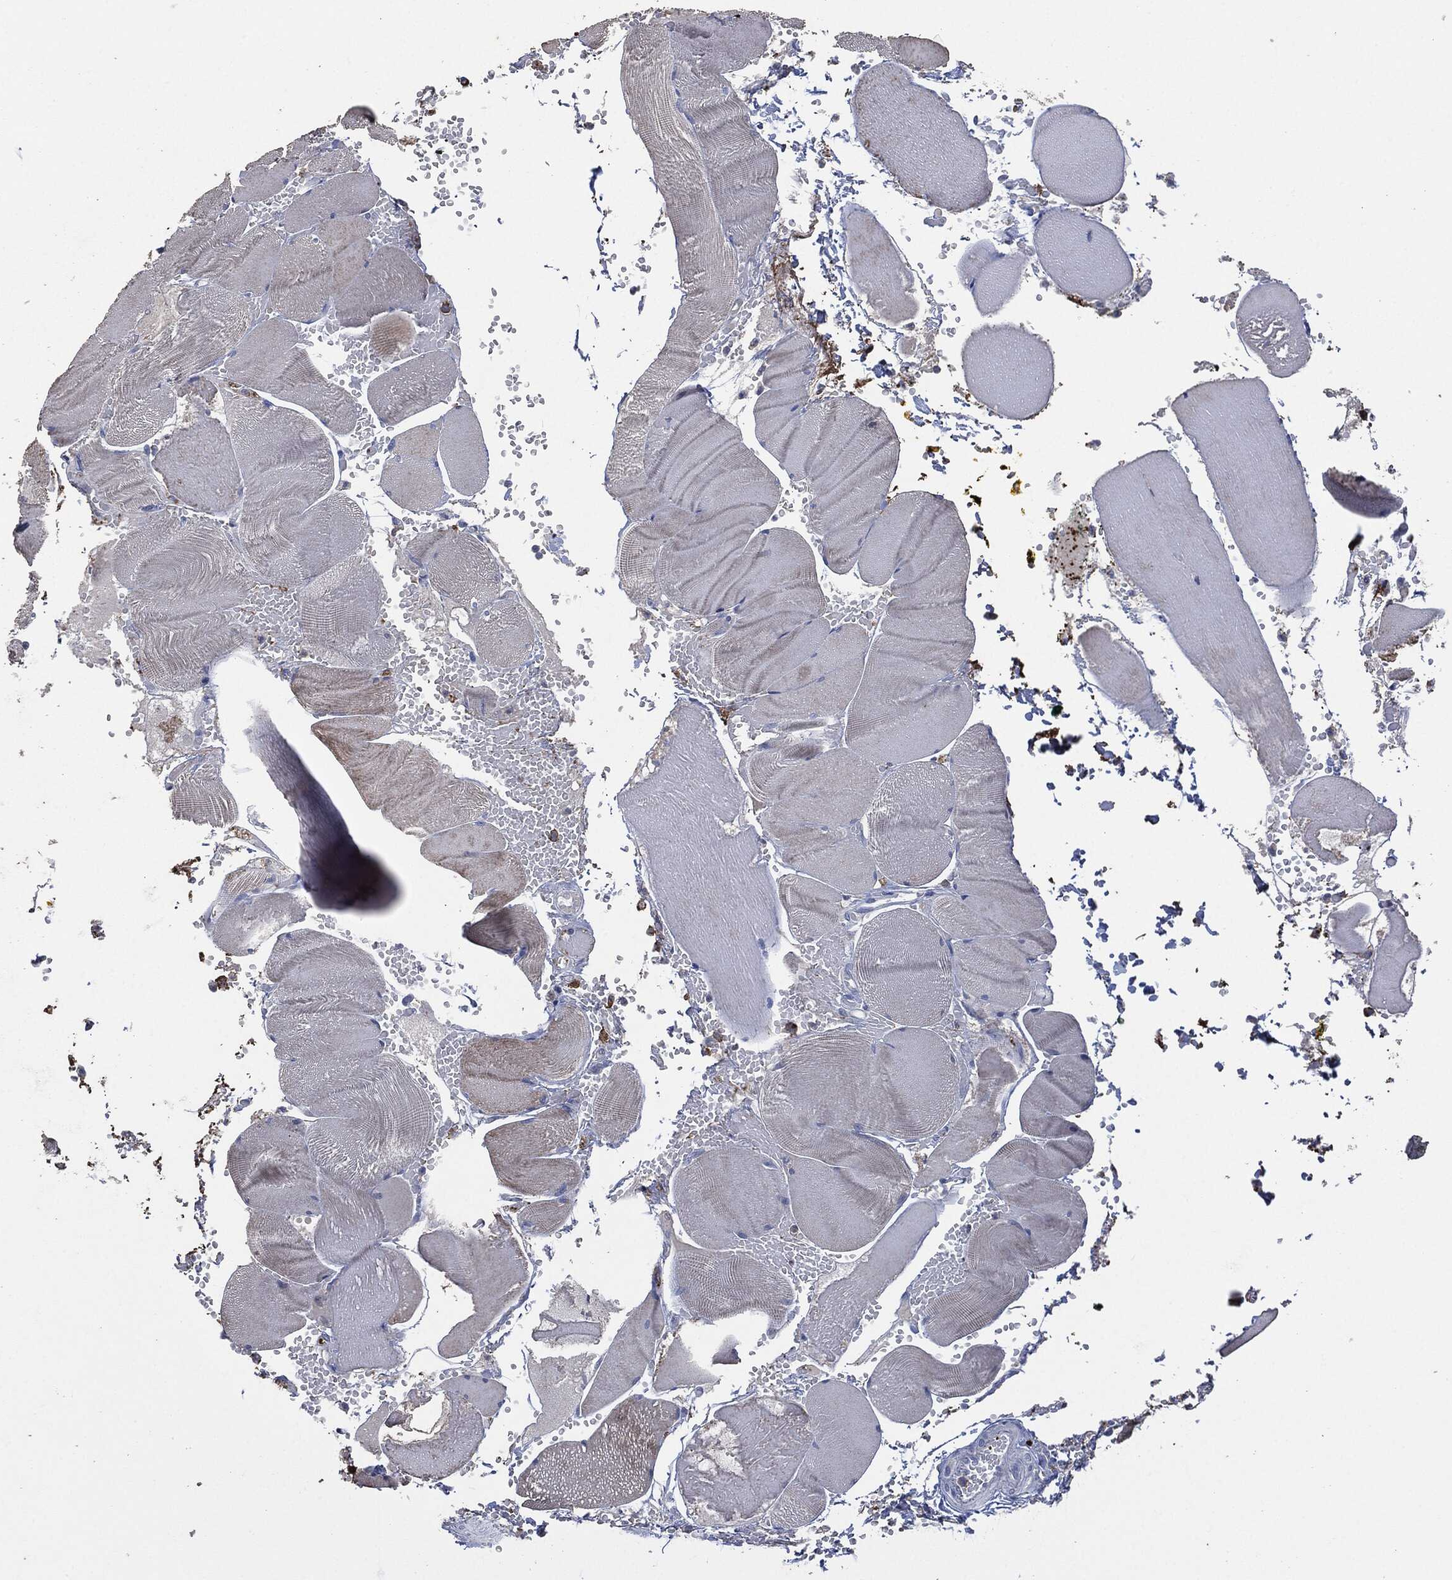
{"staining": {"intensity": "negative", "quantity": "none", "location": "none"}, "tissue": "skeletal muscle", "cell_type": "Myocytes", "image_type": "normal", "snomed": [{"axis": "morphology", "description": "Normal tissue, NOS"}, {"axis": "topography", "description": "Skeletal muscle"}], "caption": "High power microscopy photomicrograph of an immunohistochemistry photomicrograph of unremarkable skeletal muscle, revealing no significant staining in myocytes.", "gene": "CD33", "patient": {"sex": "male", "age": 56}}